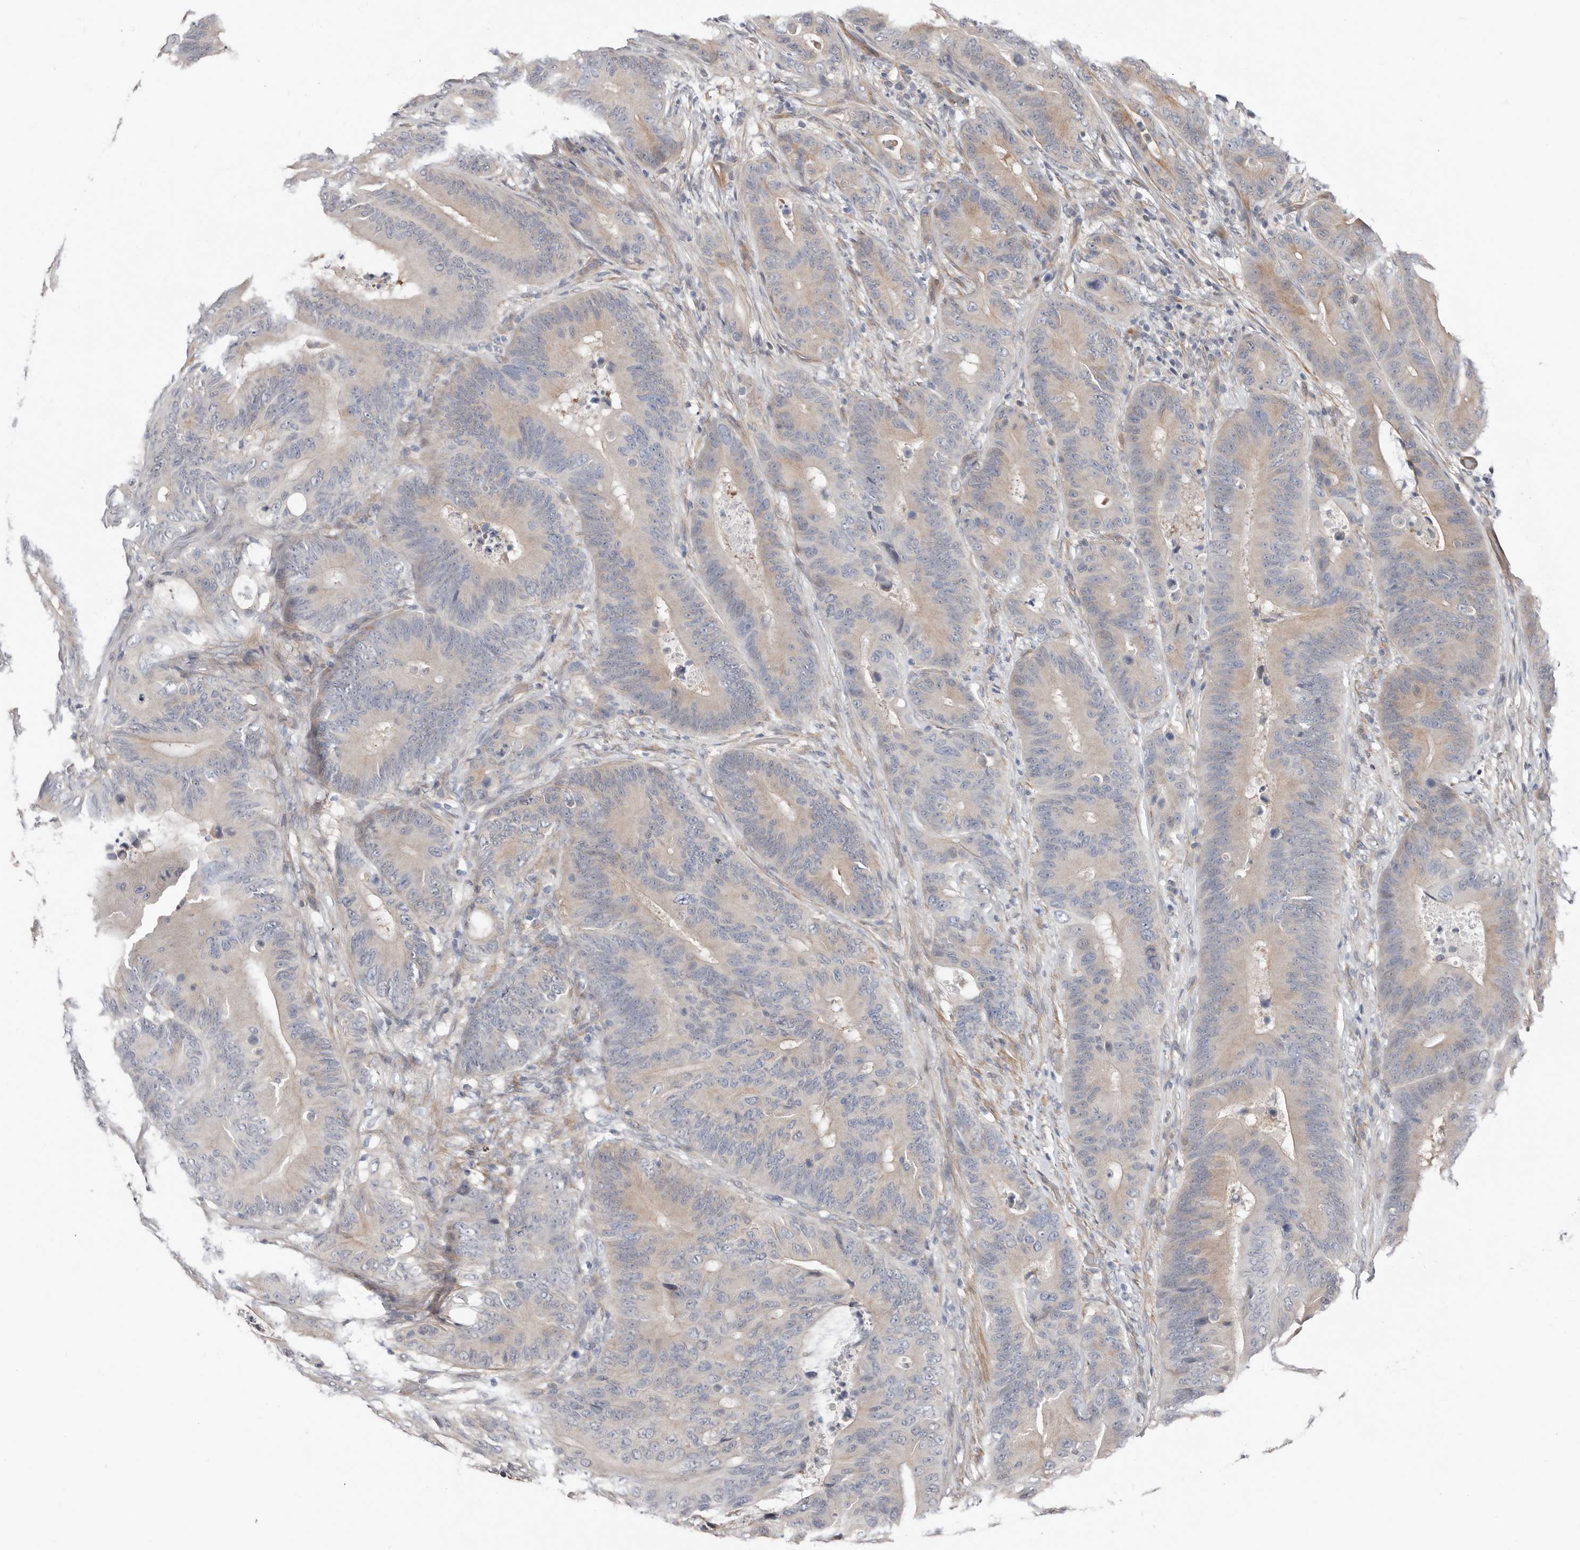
{"staining": {"intensity": "moderate", "quantity": "25%-75%", "location": "cytoplasmic/membranous"}, "tissue": "colorectal cancer", "cell_type": "Tumor cells", "image_type": "cancer", "snomed": [{"axis": "morphology", "description": "Adenocarcinoma, NOS"}, {"axis": "topography", "description": "Colon"}], "caption": "The photomicrograph reveals a brown stain indicating the presence of a protein in the cytoplasmic/membranous of tumor cells in colorectal adenocarcinoma. (brown staining indicates protein expression, while blue staining denotes nuclei).", "gene": "ASRGL1", "patient": {"sex": "male", "age": 83}}